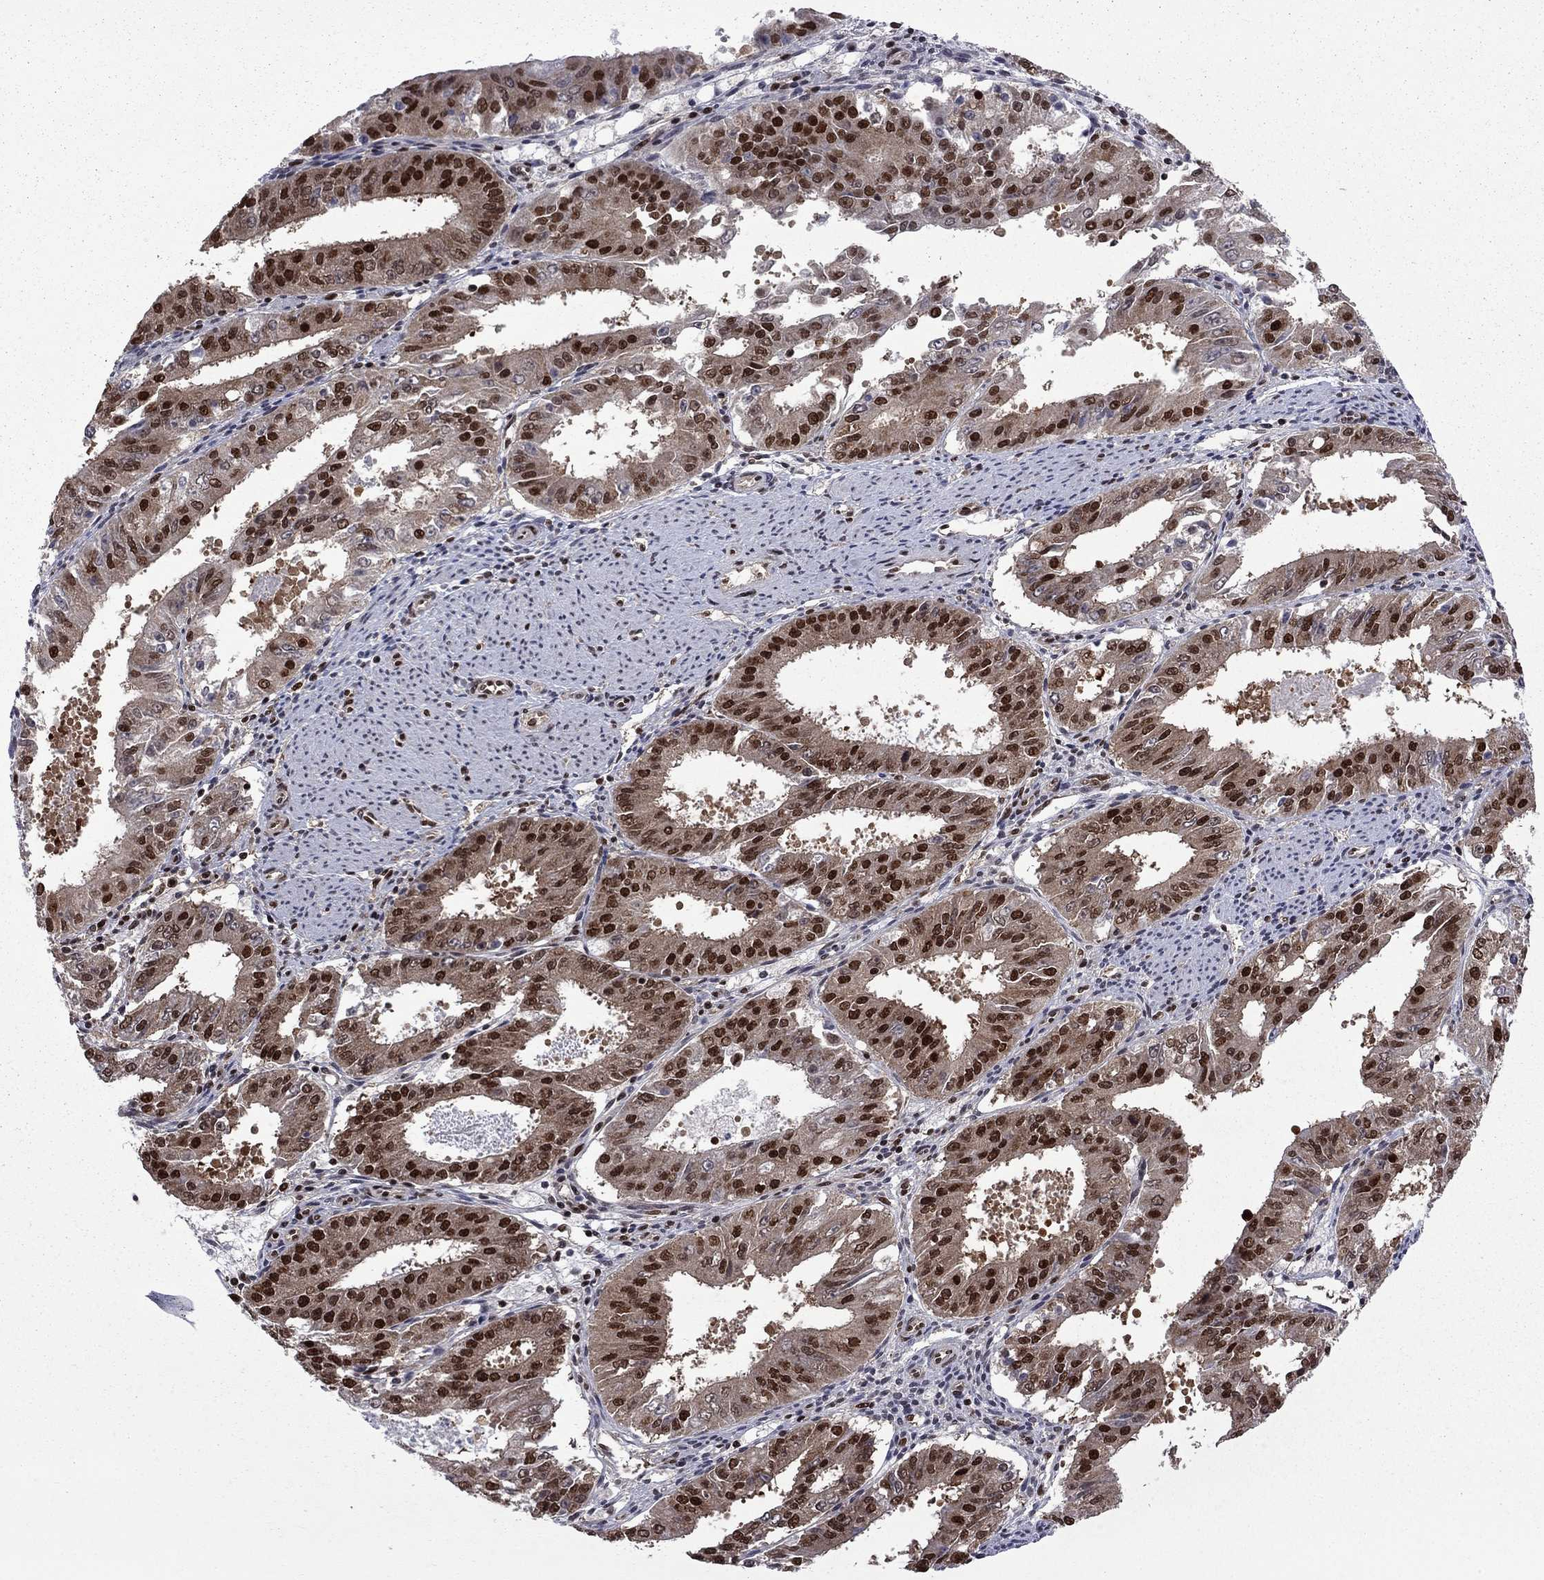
{"staining": {"intensity": "strong", "quantity": ">75%", "location": "nuclear"}, "tissue": "ovarian cancer", "cell_type": "Tumor cells", "image_type": "cancer", "snomed": [{"axis": "morphology", "description": "Carcinoma, endometroid"}, {"axis": "topography", "description": "Ovary"}], "caption": "Protein positivity by IHC reveals strong nuclear expression in approximately >75% of tumor cells in ovarian endometroid carcinoma. Immunohistochemistry stains the protein of interest in brown and the nuclei are stained blue.", "gene": "MED25", "patient": {"sex": "female", "age": 42}}